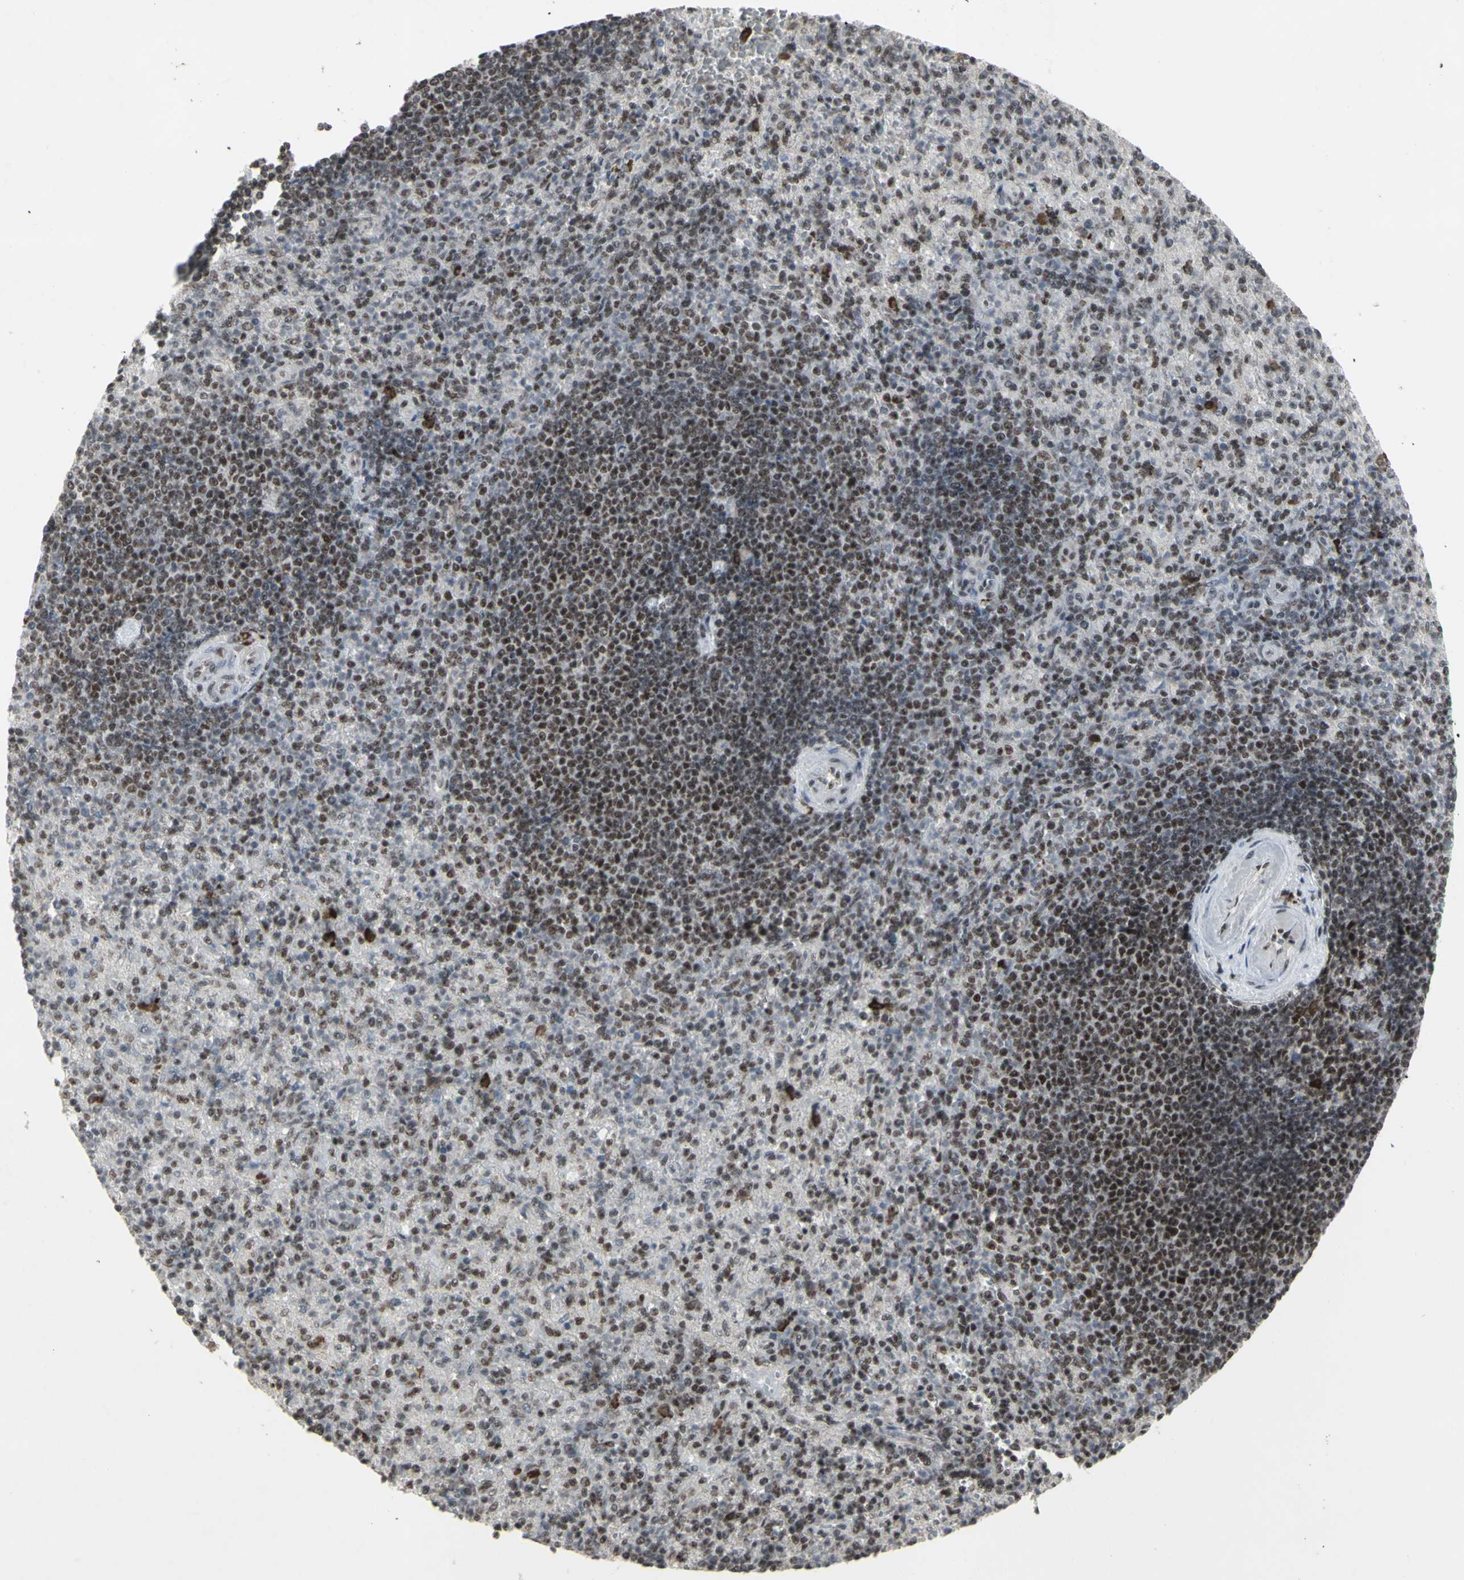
{"staining": {"intensity": "moderate", "quantity": "25%-75%", "location": "nuclear"}, "tissue": "spleen", "cell_type": "Cells in red pulp", "image_type": "normal", "snomed": [{"axis": "morphology", "description": "Normal tissue, NOS"}, {"axis": "topography", "description": "Spleen"}], "caption": "Human spleen stained with a protein marker reveals moderate staining in cells in red pulp.", "gene": "CCNT1", "patient": {"sex": "female", "age": 74}}